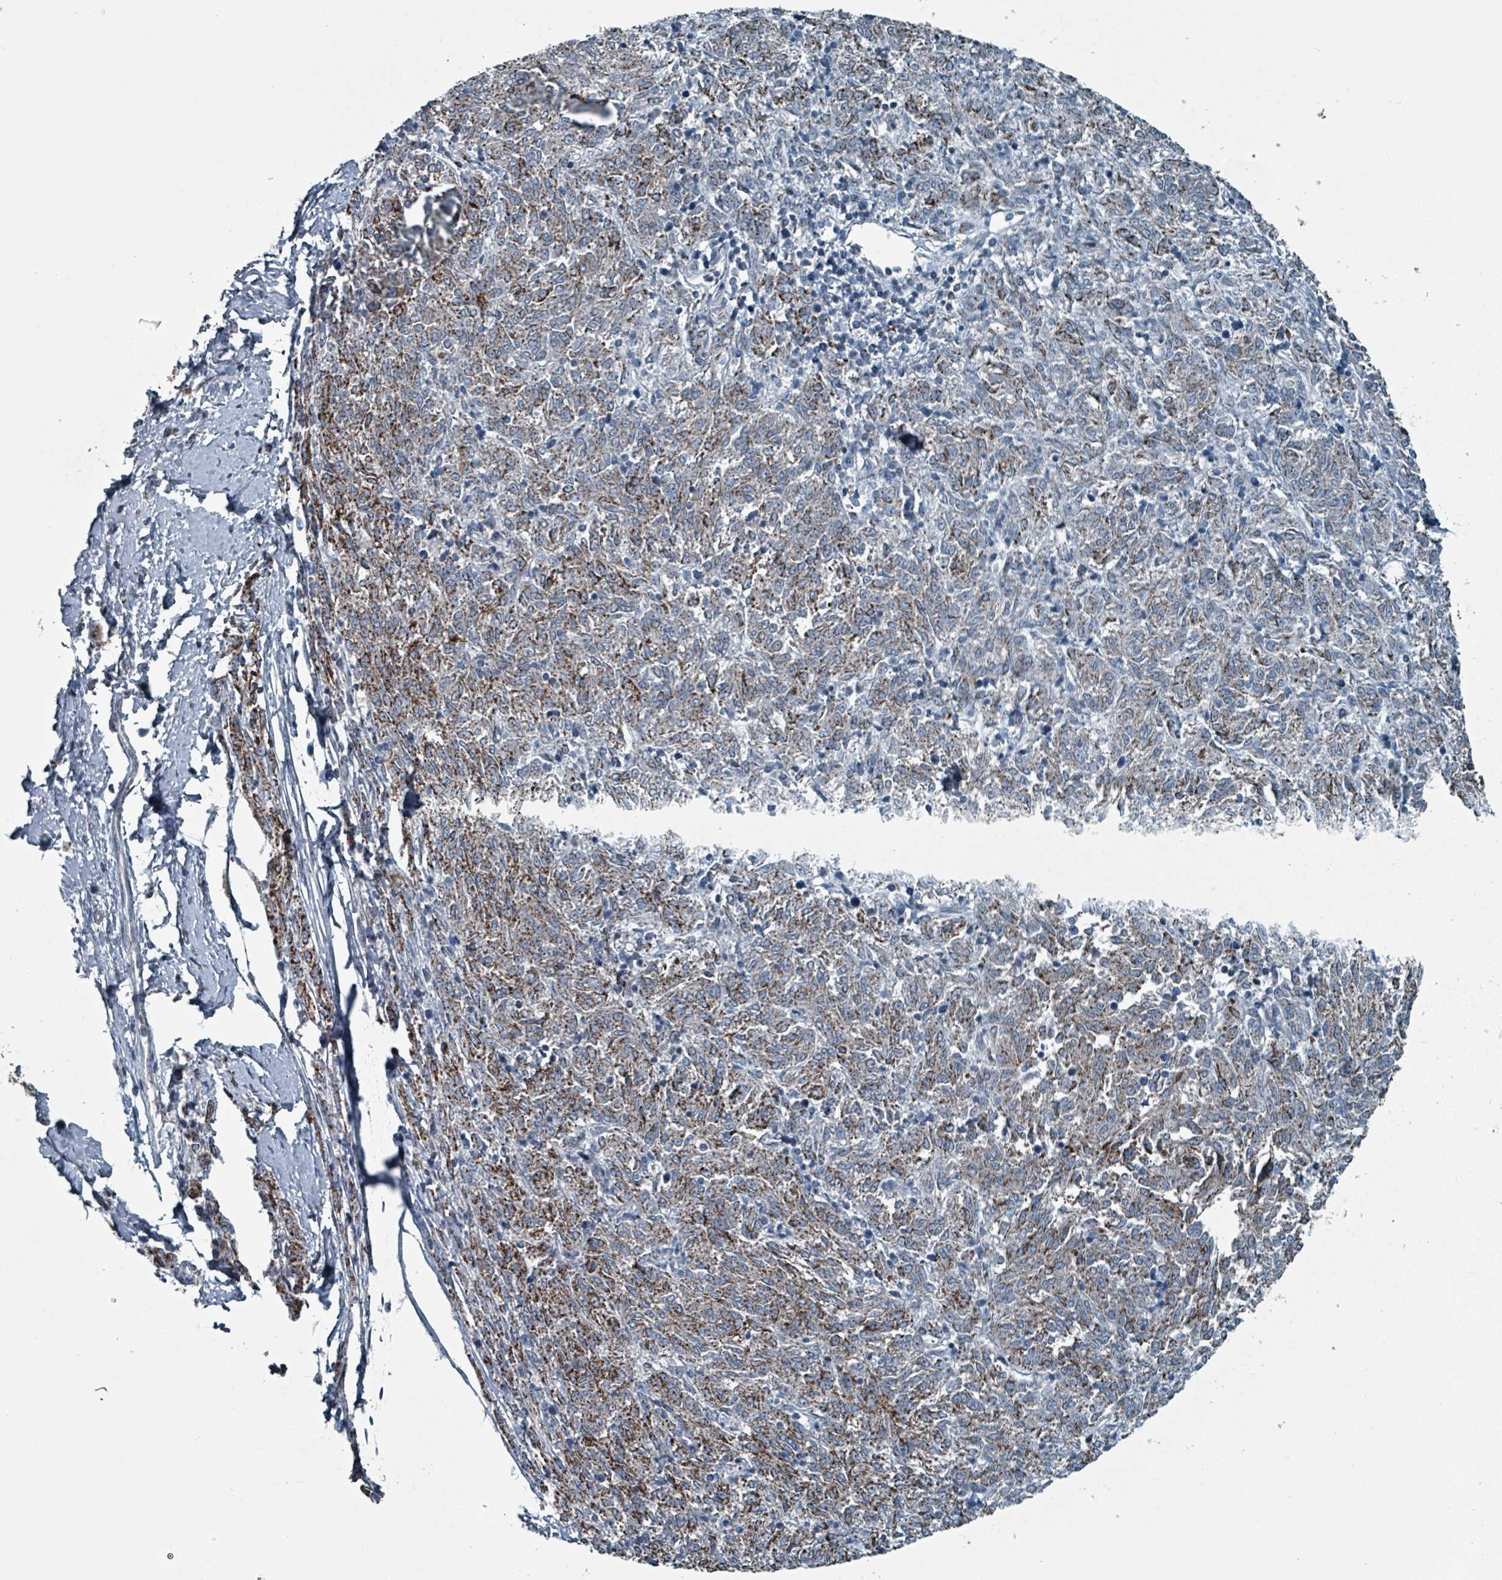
{"staining": {"intensity": "moderate", "quantity": ">75%", "location": "cytoplasmic/membranous"}, "tissue": "melanoma", "cell_type": "Tumor cells", "image_type": "cancer", "snomed": [{"axis": "morphology", "description": "Malignant melanoma, NOS"}, {"axis": "topography", "description": "Skin"}], "caption": "Moderate cytoplasmic/membranous expression is present in approximately >75% of tumor cells in melanoma. (DAB = brown stain, brightfield microscopy at high magnification).", "gene": "ABHD18", "patient": {"sex": "female", "age": 72}}